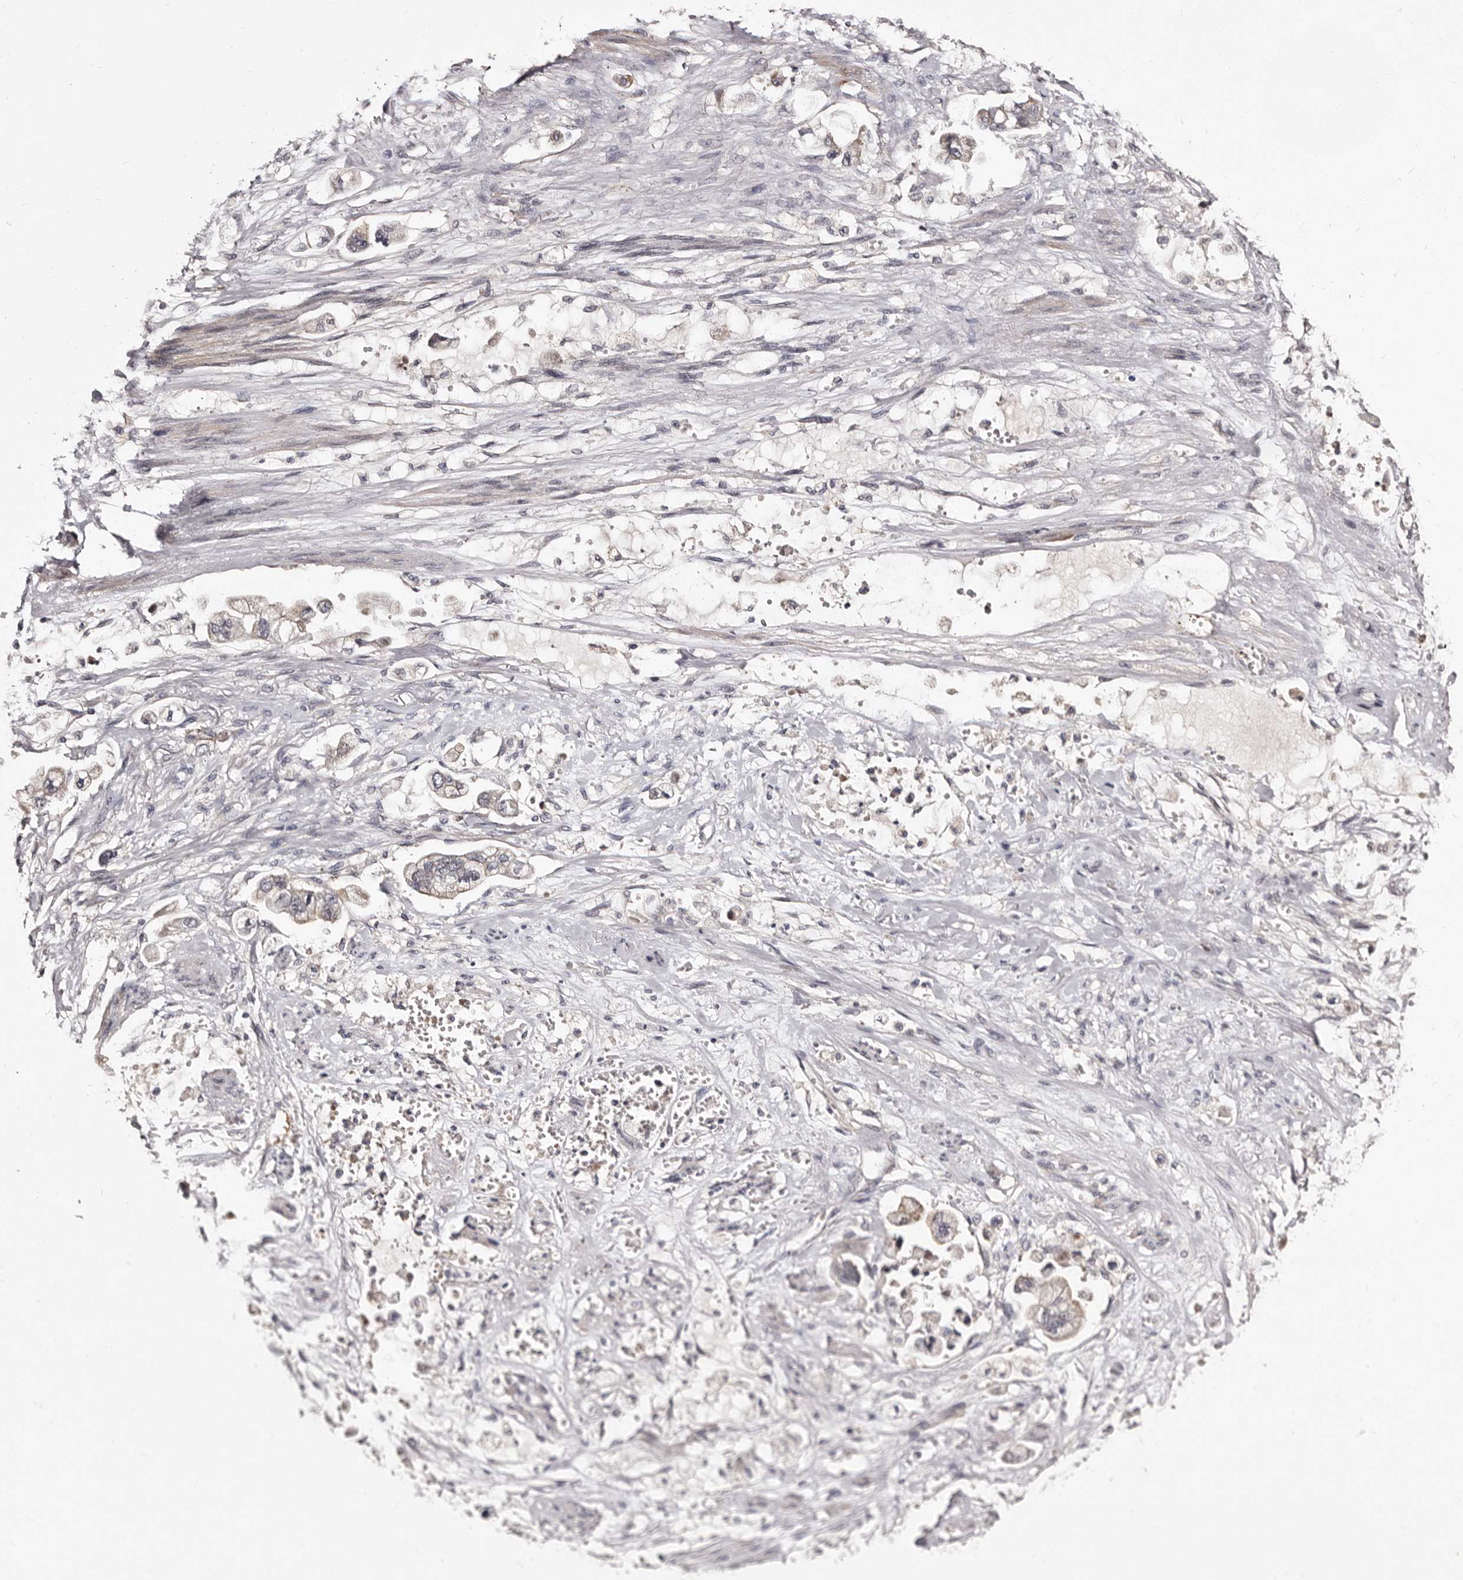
{"staining": {"intensity": "negative", "quantity": "none", "location": "none"}, "tissue": "stomach cancer", "cell_type": "Tumor cells", "image_type": "cancer", "snomed": [{"axis": "morphology", "description": "Adenocarcinoma, NOS"}, {"axis": "topography", "description": "Stomach"}], "caption": "An immunohistochemistry micrograph of adenocarcinoma (stomach) is shown. There is no staining in tumor cells of adenocarcinoma (stomach).", "gene": "LANCL2", "patient": {"sex": "male", "age": 62}}